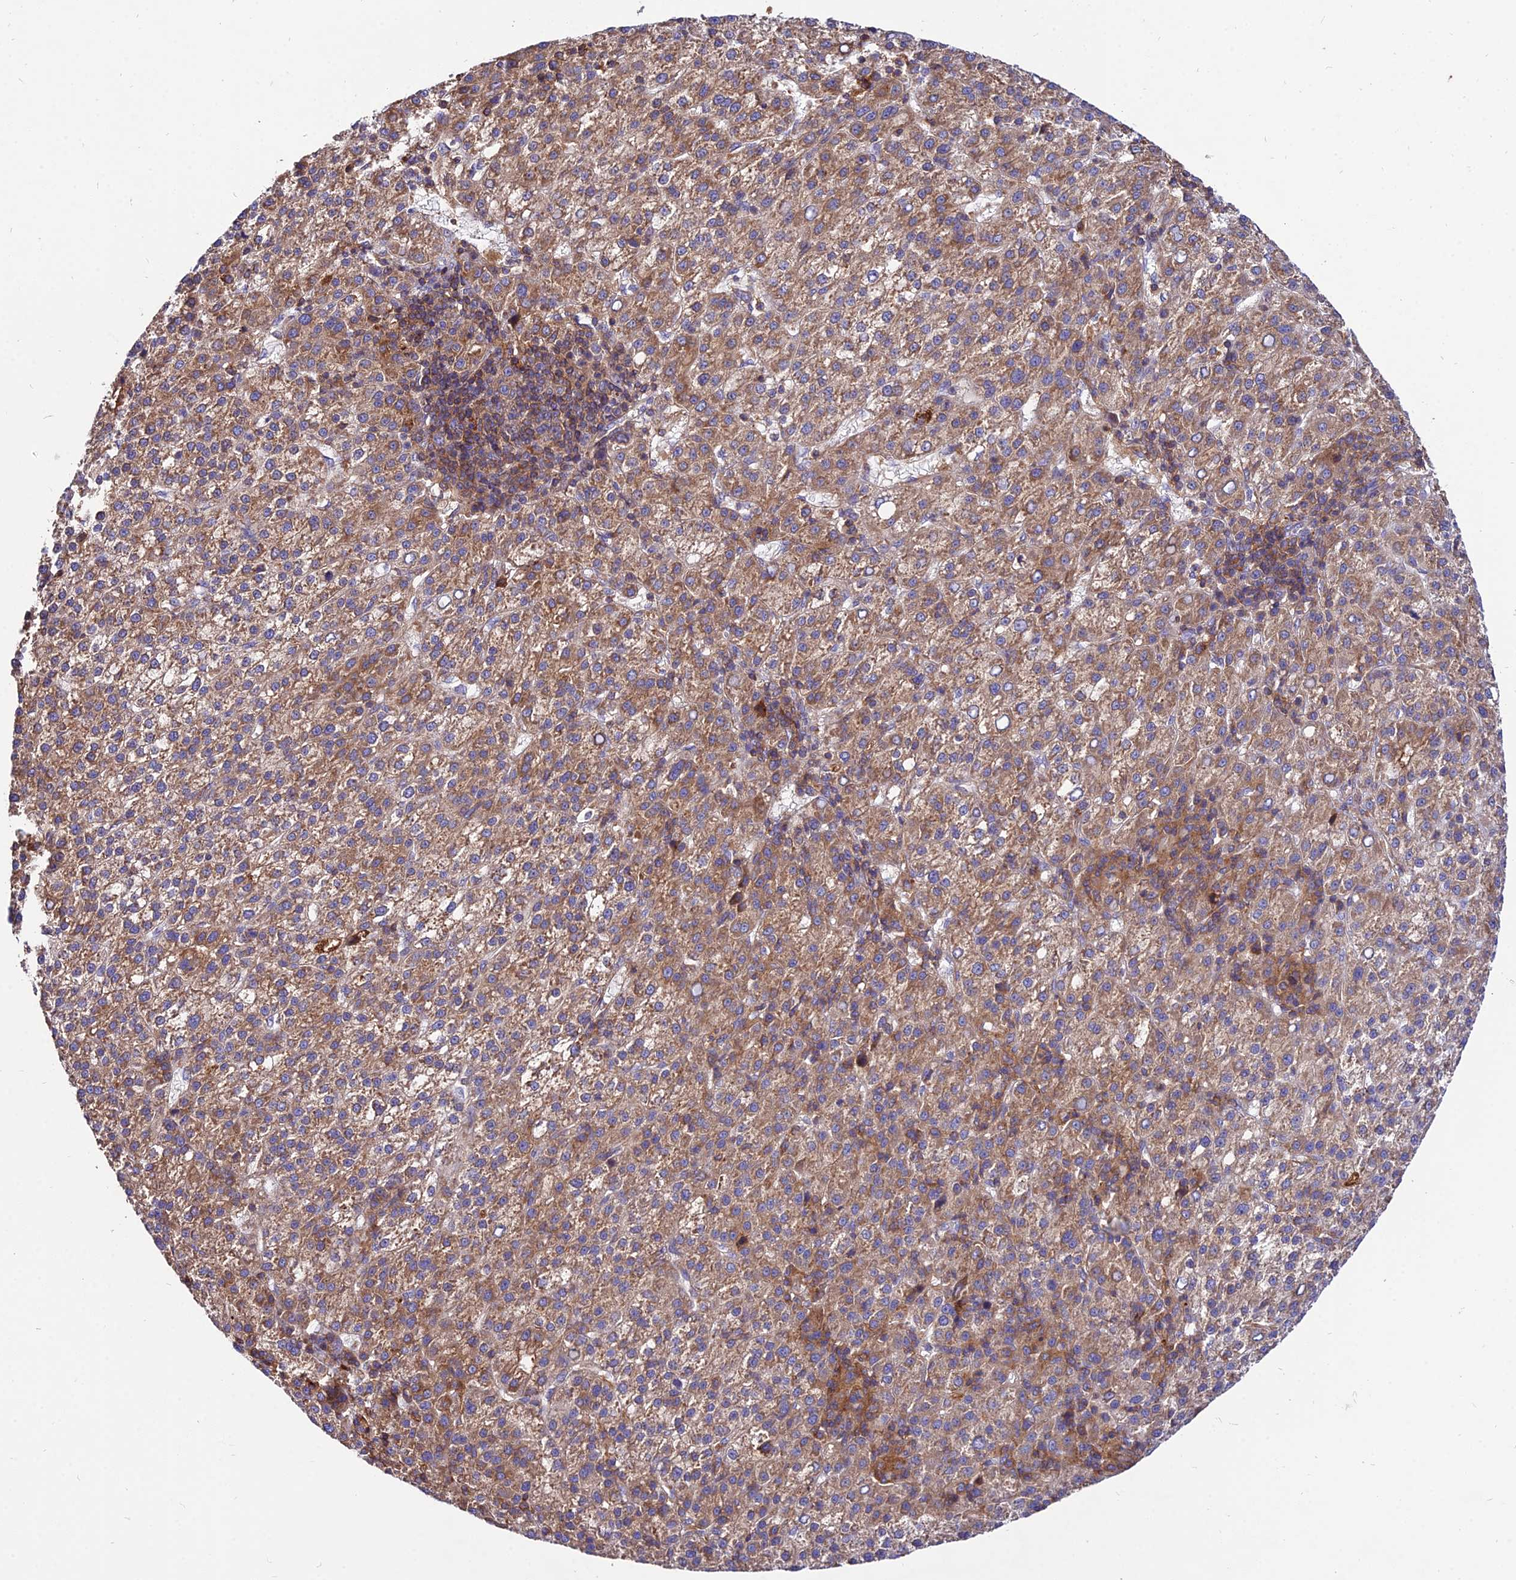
{"staining": {"intensity": "moderate", "quantity": ">75%", "location": "cytoplasmic/membranous"}, "tissue": "liver cancer", "cell_type": "Tumor cells", "image_type": "cancer", "snomed": [{"axis": "morphology", "description": "Carcinoma, Hepatocellular, NOS"}, {"axis": "topography", "description": "Liver"}], "caption": "Immunohistochemical staining of human liver hepatocellular carcinoma displays moderate cytoplasmic/membranous protein positivity in approximately >75% of tumor cells. Ihc stains the protein in brown and the nuclei are stained blue.", "gene": "PYM1", "patient": {"sex": "female", "age": 58}}